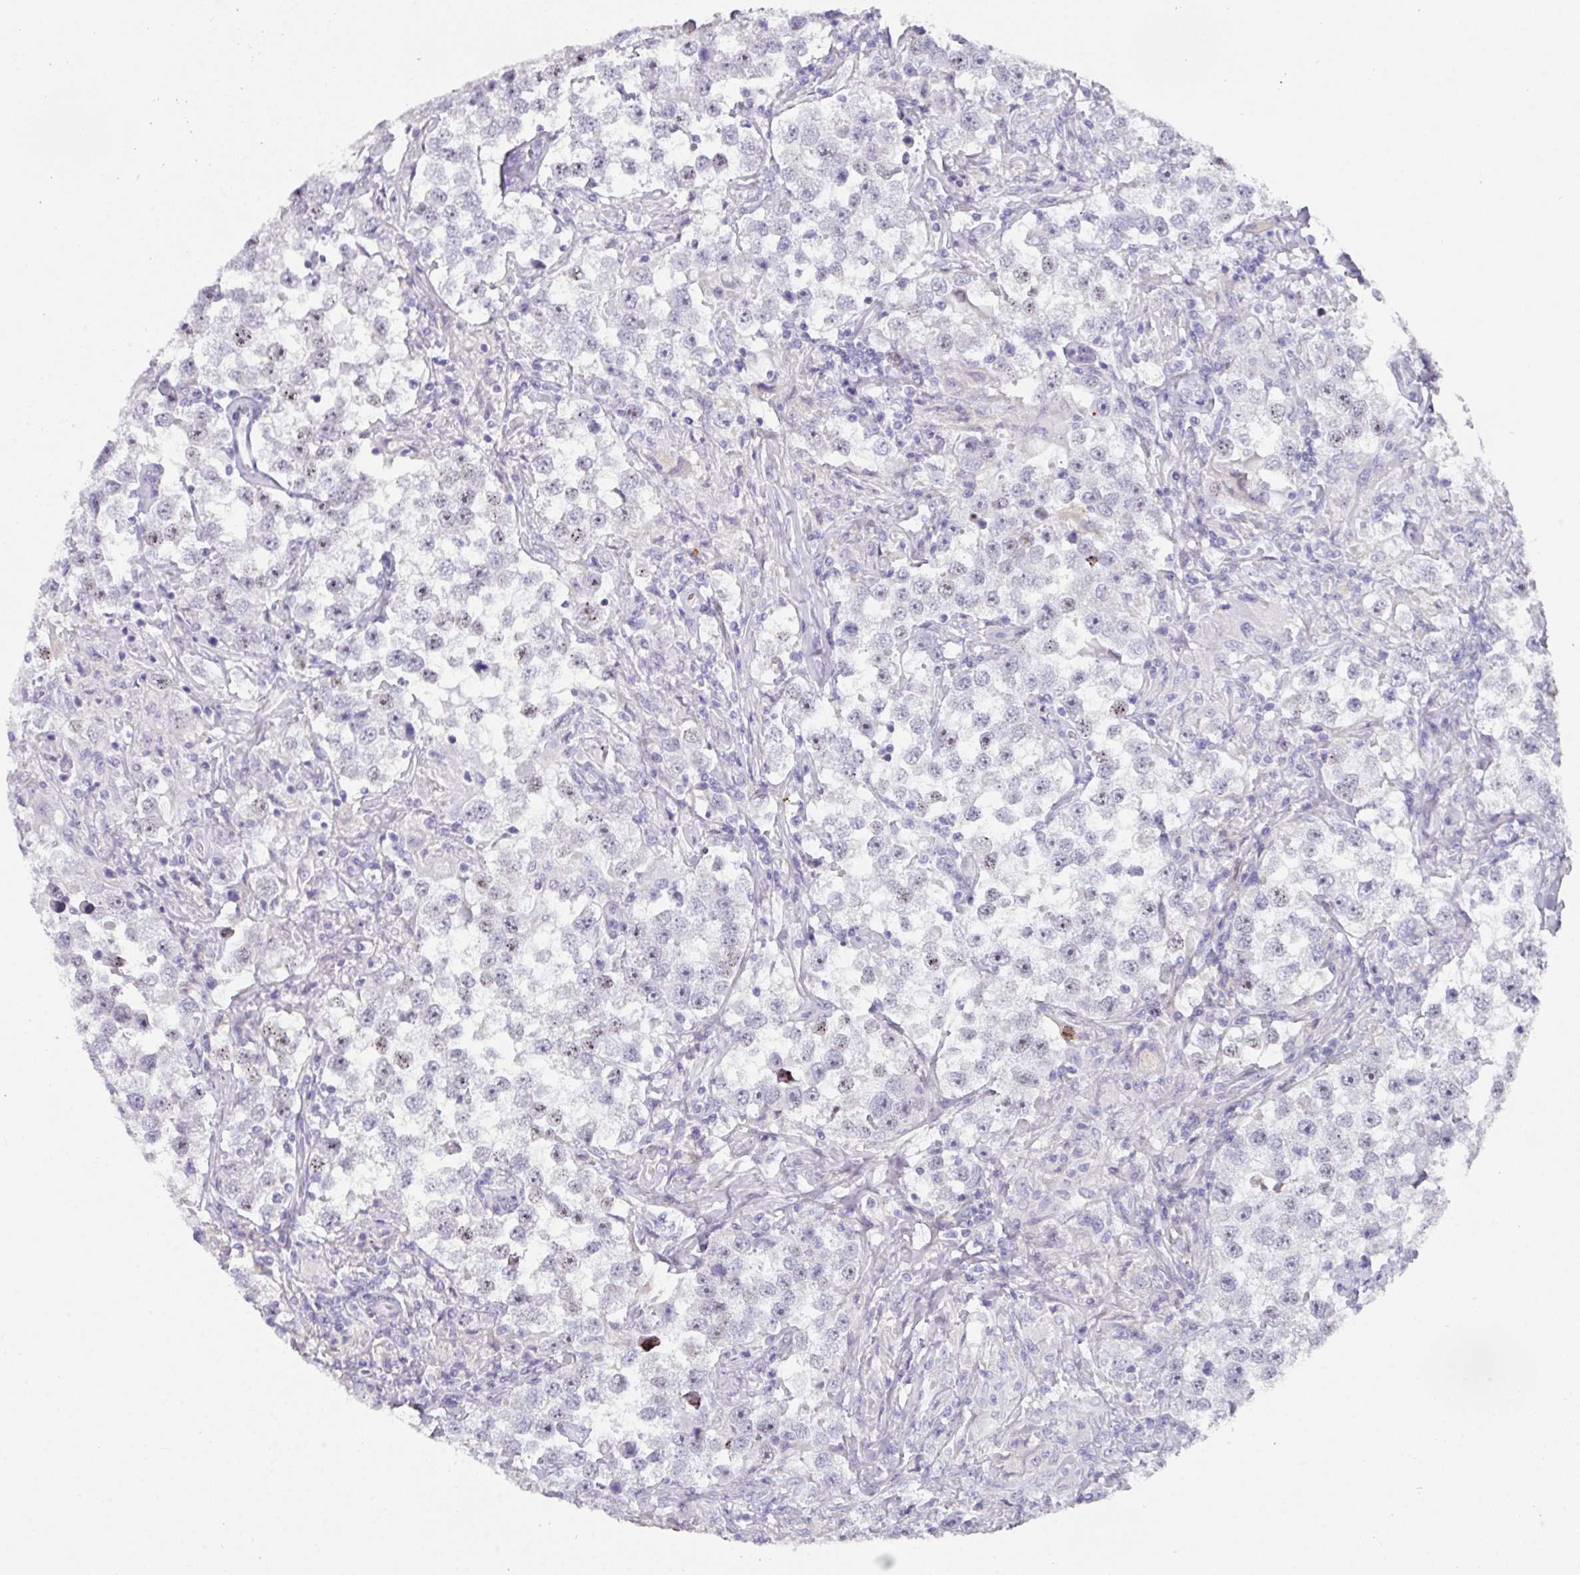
{"staining": {"intensity": "weak", "quantity": "<25%", "location": "nuclear"}, "tissue": "testis cancer", "cell_type": "Tumor cells", "image_type": "cancer", "snomed": [{"axis": "morphology", "description": "Seminoma, NOS"}, {"axis": "topography", "description": "Testis"}], "caption": "Tumor cells are negative for brown protein staining in seminoma (testis). (DAB (3,3'-diaminobenzidine) immunohistochemistry (IHC), high magnification).", "gene": "ANKRD29", "patient": {"sex": "male", "age": 46}}